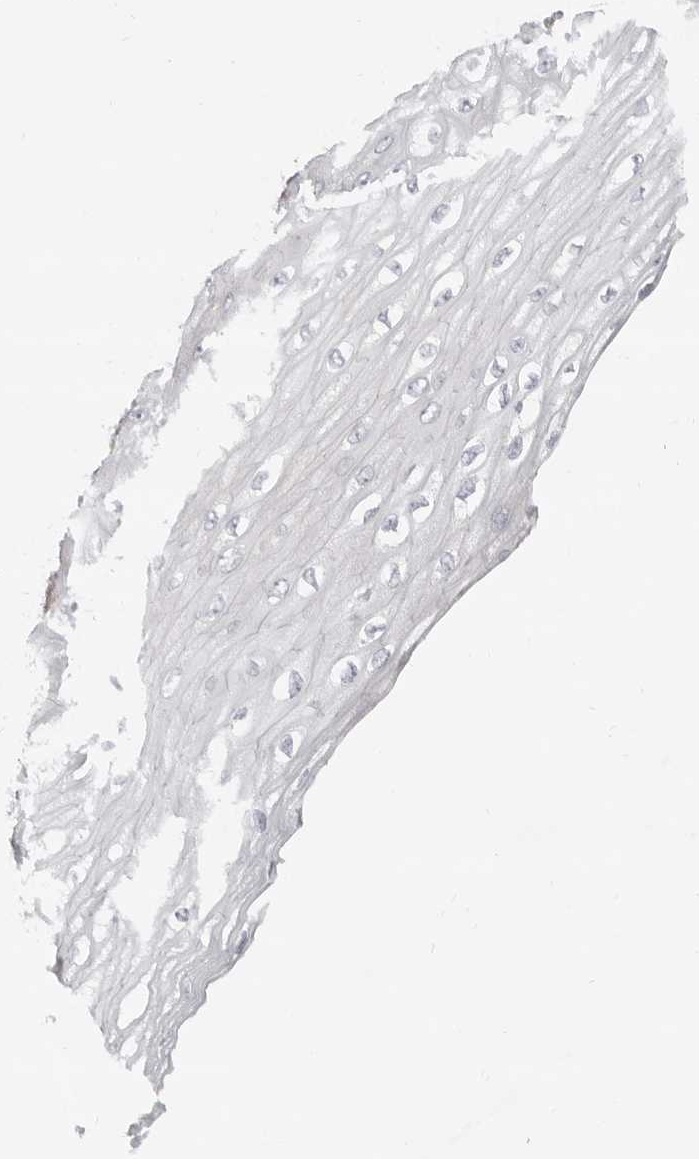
{"staining": {"intensity": "weak", "quantity": "<25%", "location": "cytoplasmic/membranous"}, "tissue": "esophagus", "cell_type": "Squamous epithelial cells", "image_type": "normal", "snomed": [{"axis": "morphology", "description": "Normal tissue, NOS"}, {"axis": "topography", "description": "Esophagus"}], "caption": "High power microscopy histopathology image of an immunohistochemistry (IHC) histopathology image of normal esophagus, revealing no significant positivity in squamous epithelial cells.", "gene": "NIBAN1", "patient": {"sex": "male", "age": 60}}